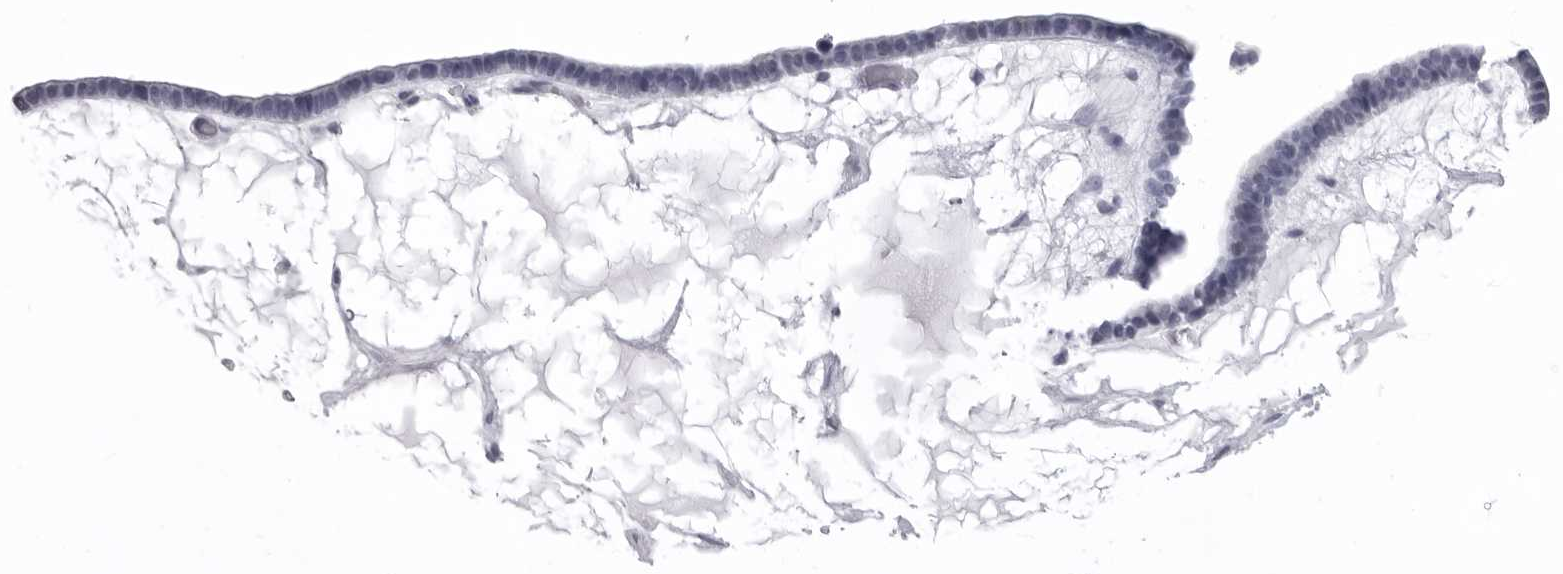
{"staining": {"intensity": "negative", "quantity": "none", "location": "none"}, "tissue": "ovarian cancer", "cell_type": "Tumor cells", "image_type": "cancer", "snomed": [{"axis": "morphology", "description": "Cystadenocarcinoma, serous, NOS"}, {"axis": "topography", "description": "Ovary"}], "caption": "This is an IHC image of ovarian cancer. There is no expression in tumor cells.", "gene": "LGALS4", "patient": {"sex": "female", "age": 56}}